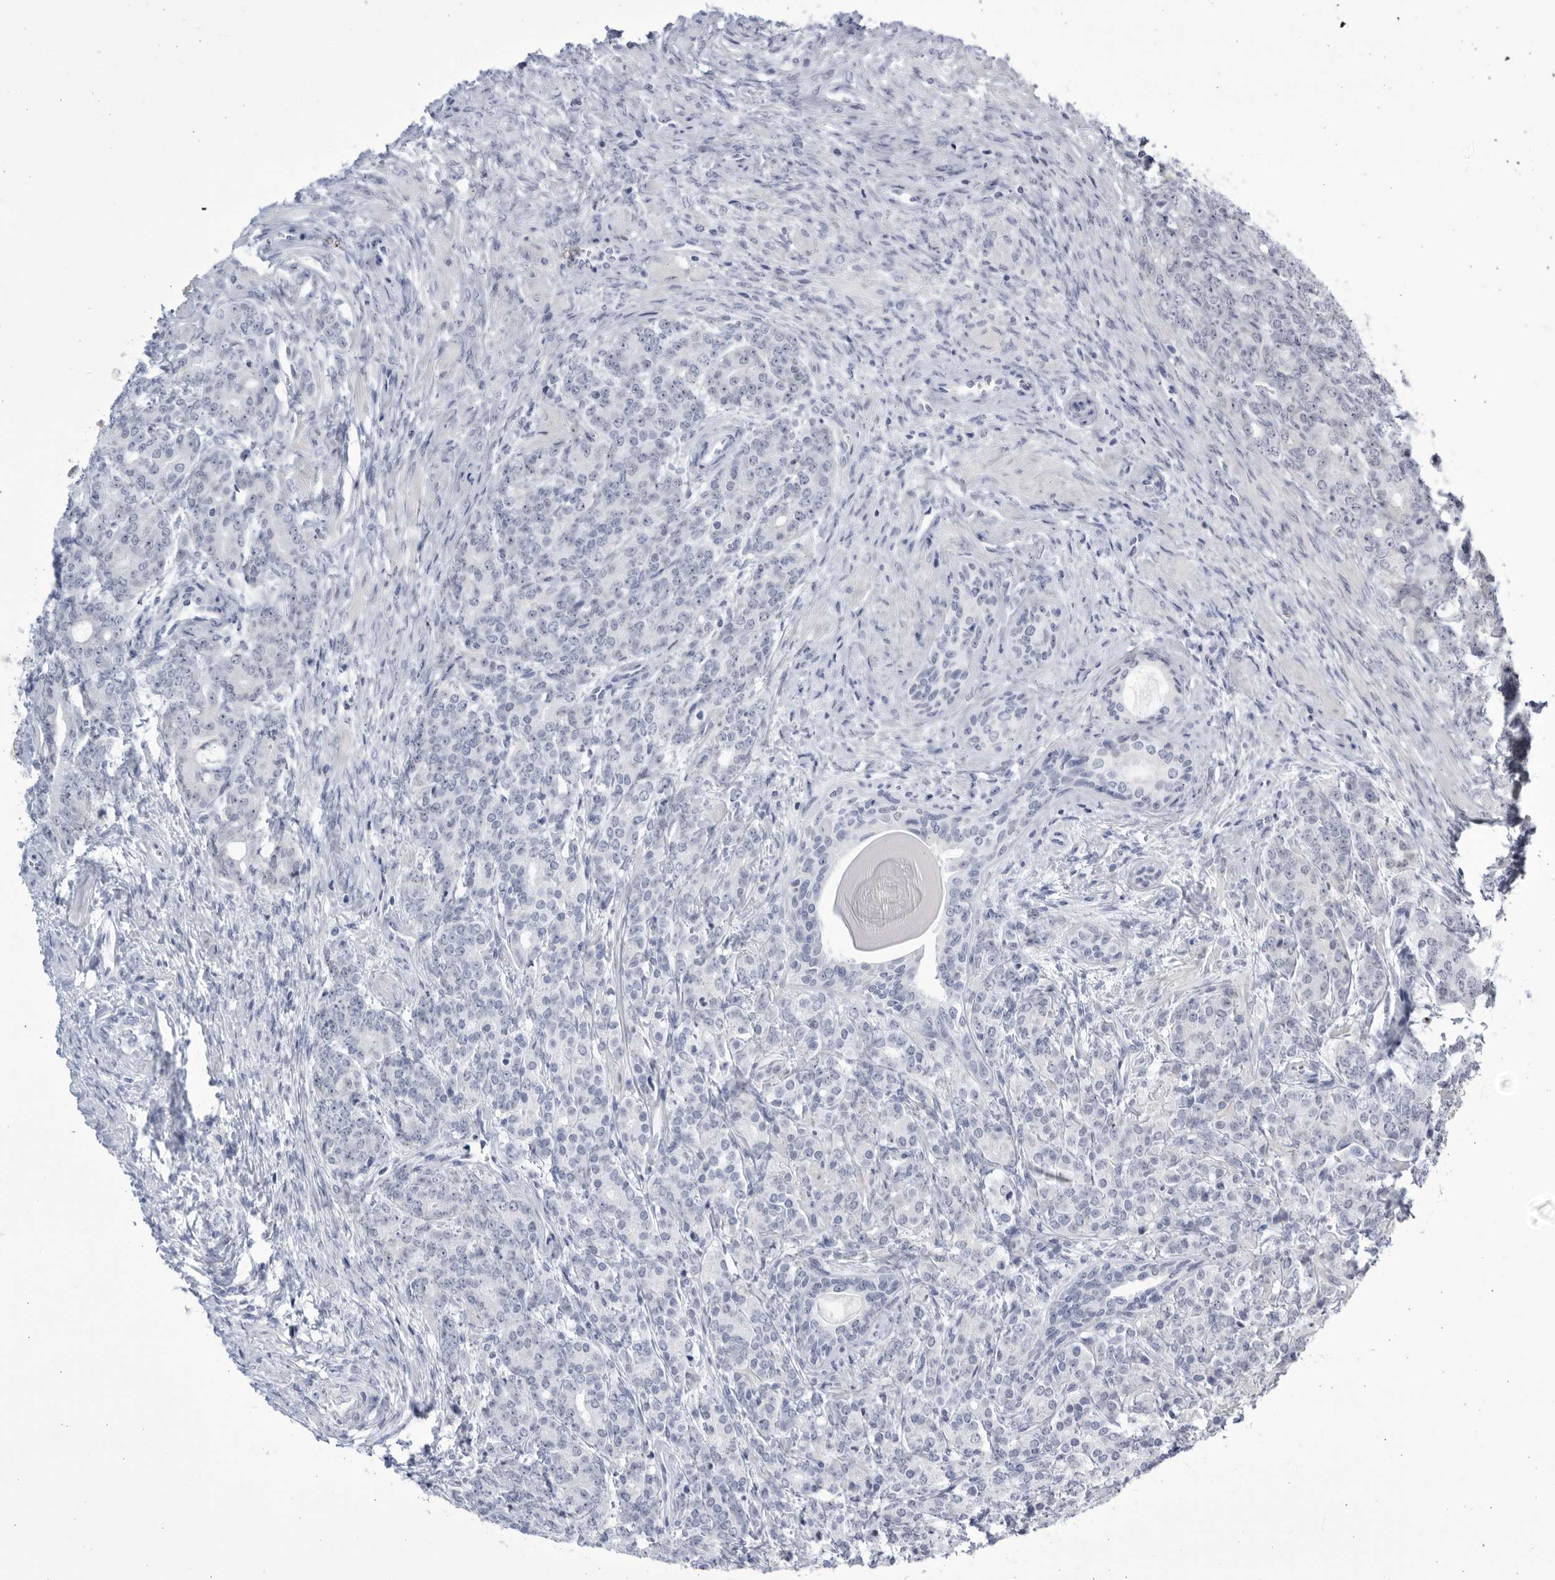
{"staining": {"intensity": "negative", "quantity": "none", "location": "none"}, "tissue": "prostate cancer", "cell_type": "Tumor cells", "image_type": "cancer", "snomed": [{"axis": "morphology", "description": "Adenocarcinoma, High grade"}, {"axis": "topography", "description": "Prostate"}], "caption": "An immunohistochemistry micrograph of prostate cancer is shown. There is no staining in tumor cells of prostate cancer.", "gene": "CCDC181", "patient": {"sex": "male", "age": 62}}